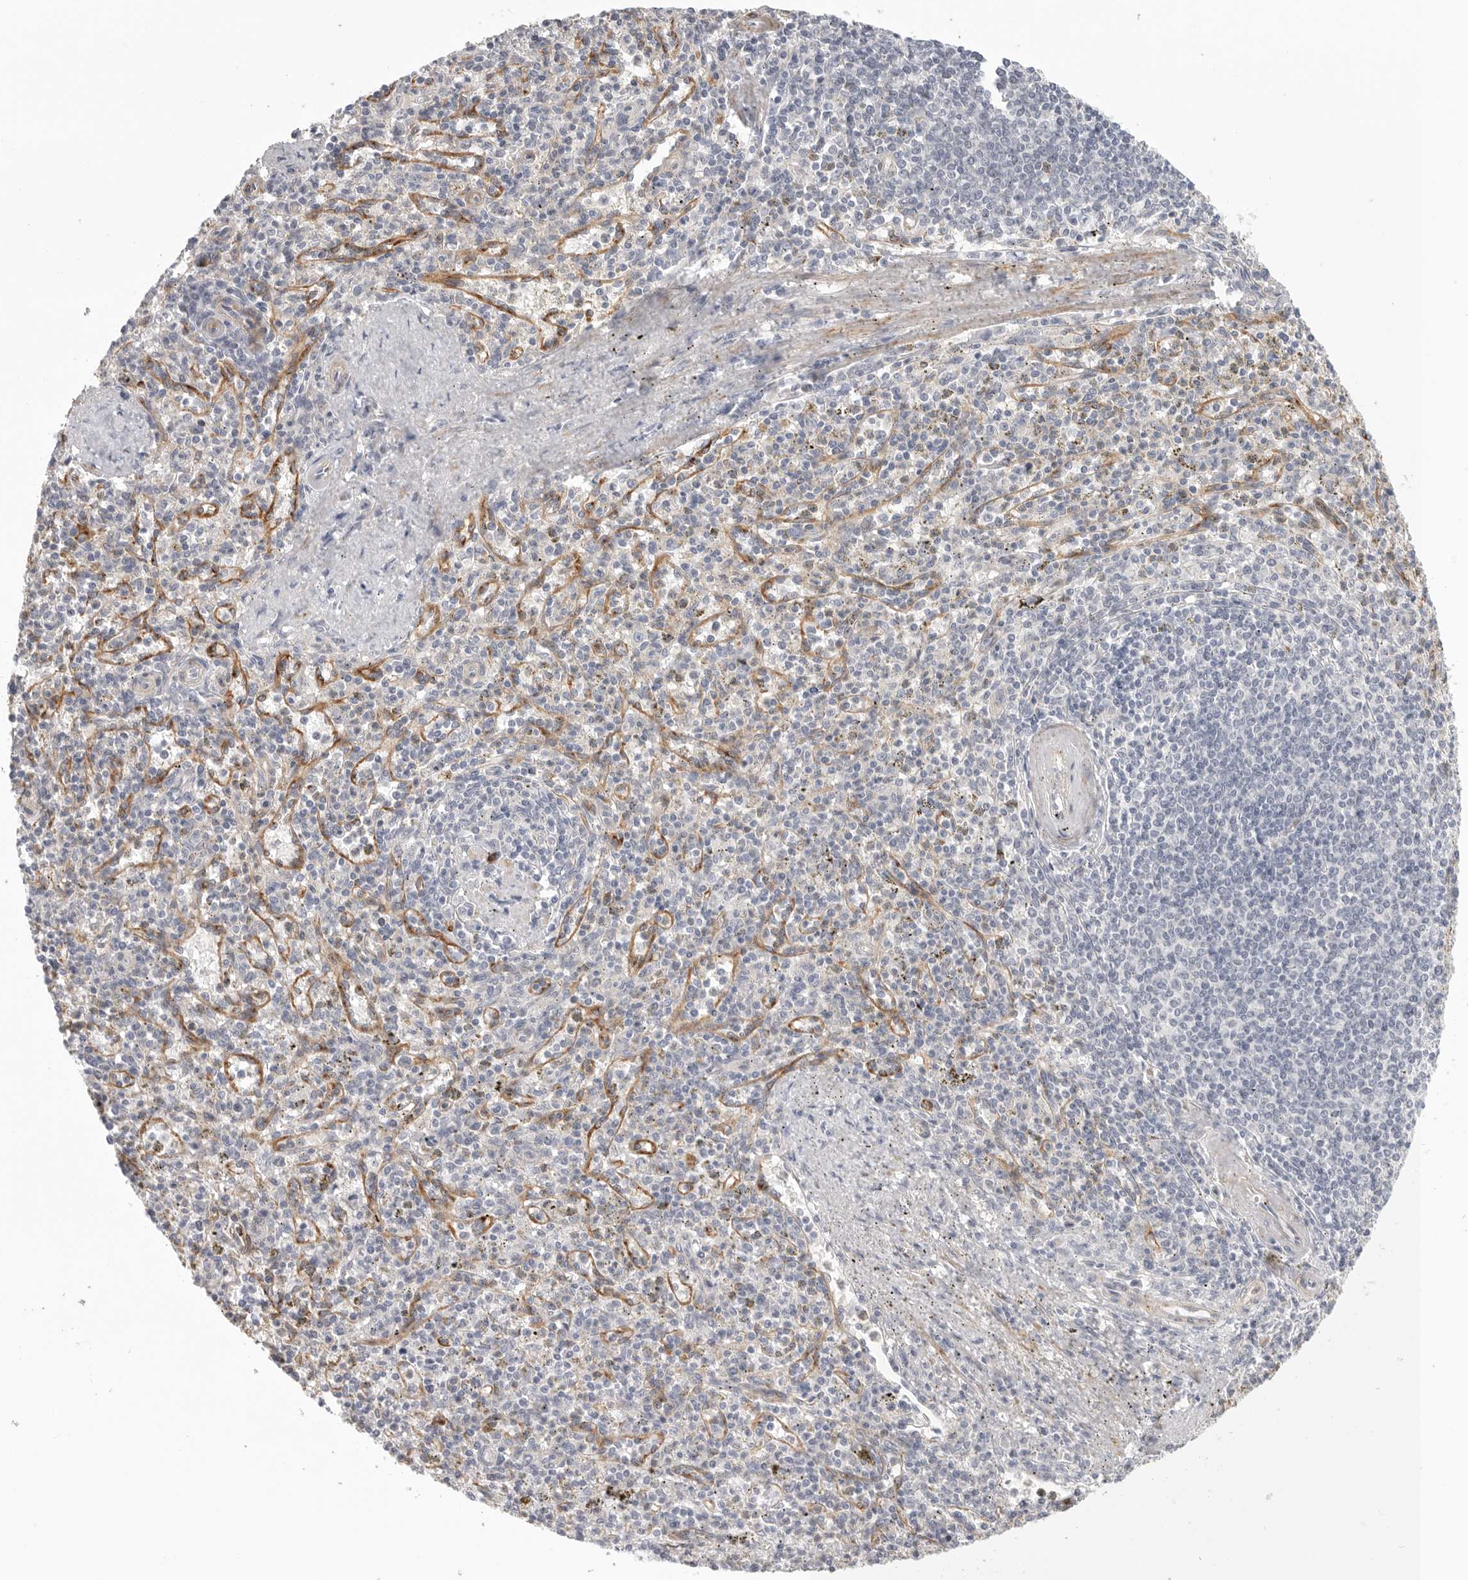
{"staining": {"intensity": "negative", "quantity": "none", "location": "none"}, "tissue": "spleen", "cell_type": "Cells in red pulp", "image_type": "normal", "snomed": [{"axis": "morphology", "description": "Normal tissue, NOS"}, {"axis": "topography", "description": "Spleen"}], "caption": "Immunohistochemistry (IHC) image of normal spleen stained for a protein (brown), which shows no positivity in cells in red pulp. The staining was performed using DAB to visualize the protein expression in brown, while the nuclei were stained in blue with hematoxylin (Magnification: 20x).", "gene": "STAB2", "patient": {"sex": "male", "age": 72}}